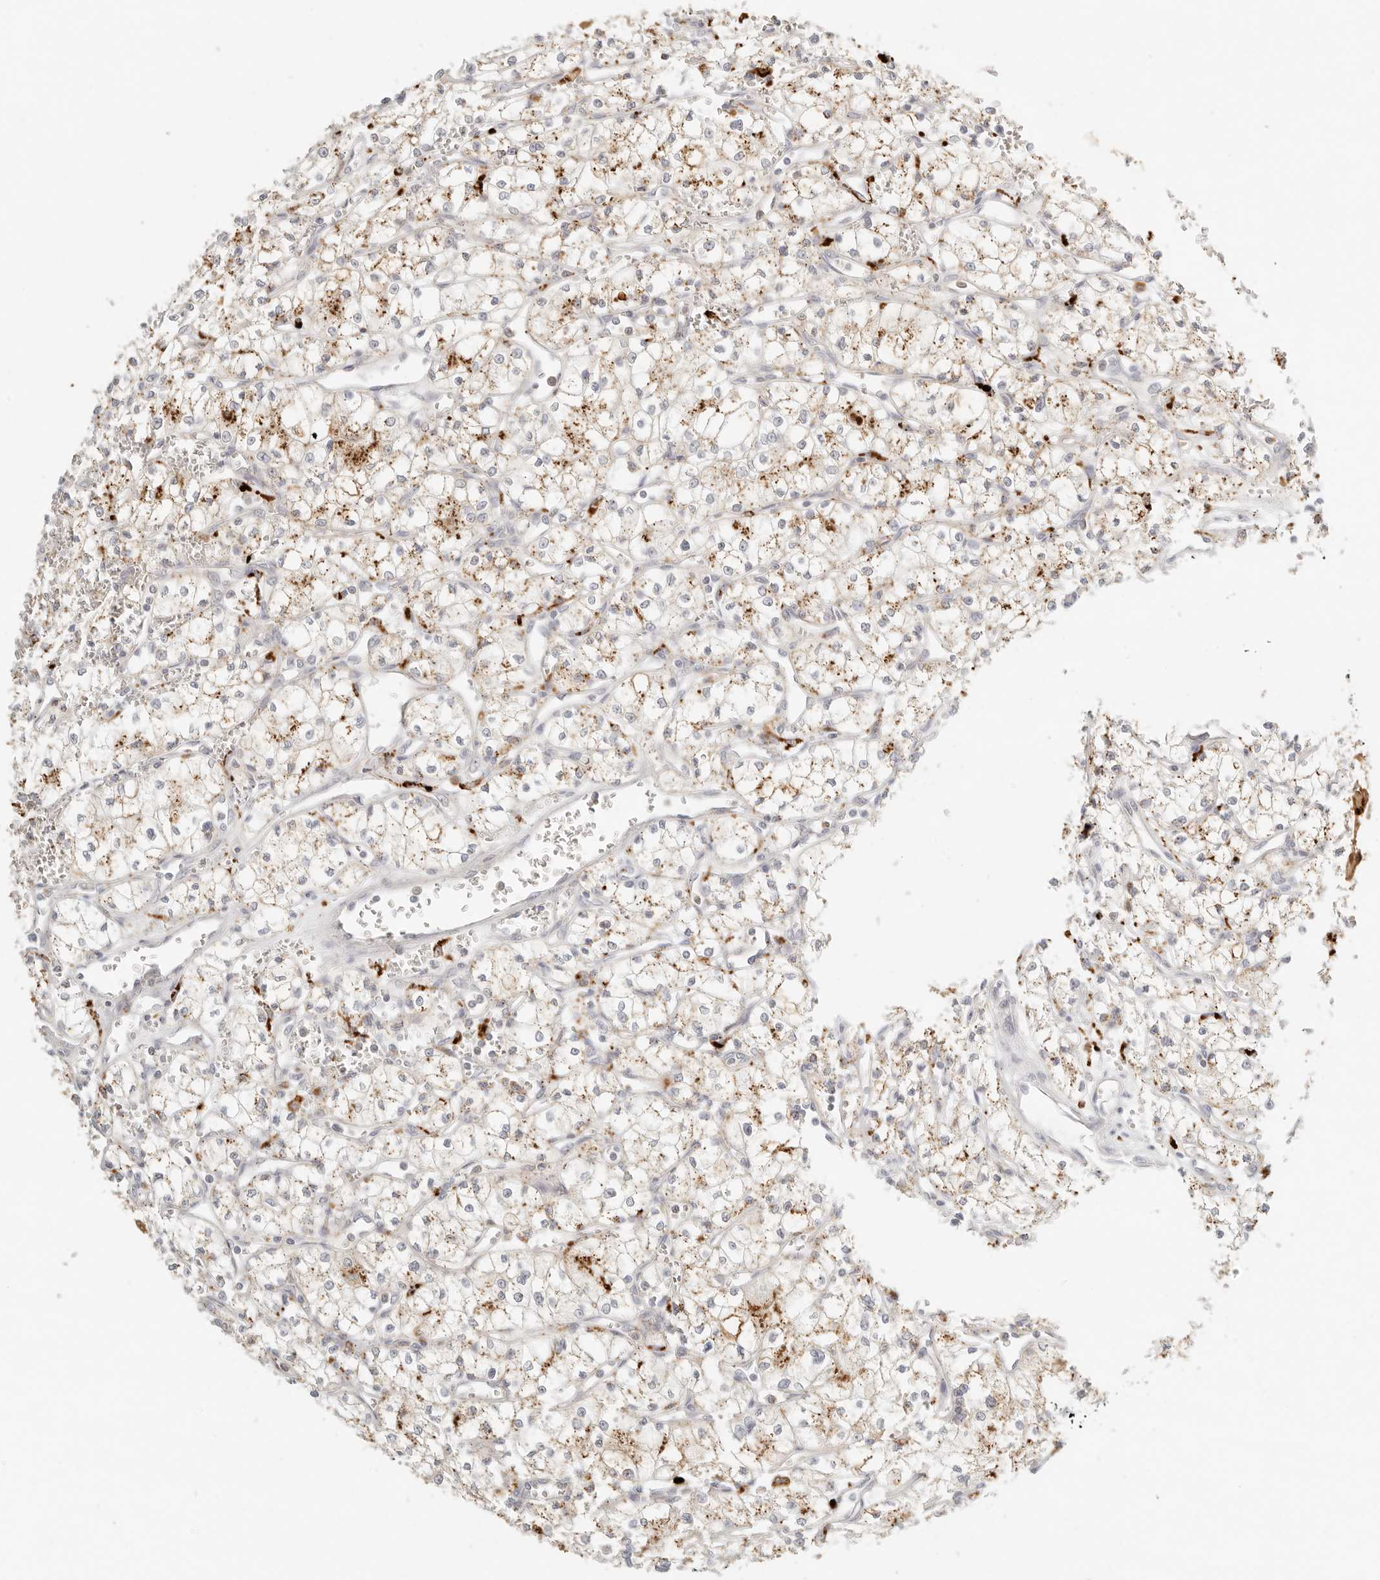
{"staining": {"intensity": "moderate", "quantity": "25%-75%", "location": "cytoplasmic/membranous"}, "tissue": "renal cancer", "cell_type": "Tumor cells", "image_type": "cancer", "snomed": [{"axis": "morphology", "description": "Adenocarcinoma, NOS"}, {"axis": "topography", "description": "Kidney"}], "caption": "High-magnification brightfield microscopy of renal adenocarcinoma stained with DAB (3,3'-diaminobenzidine) (brown) and counterstained with hematoxylin (blue). tumor cells exhibit moderate cytoplasmic/membranous positivity is present in approximately25%-75% of cells.", "gene": "RNASET2", "patient": {"sex": "male", "age": 59}}